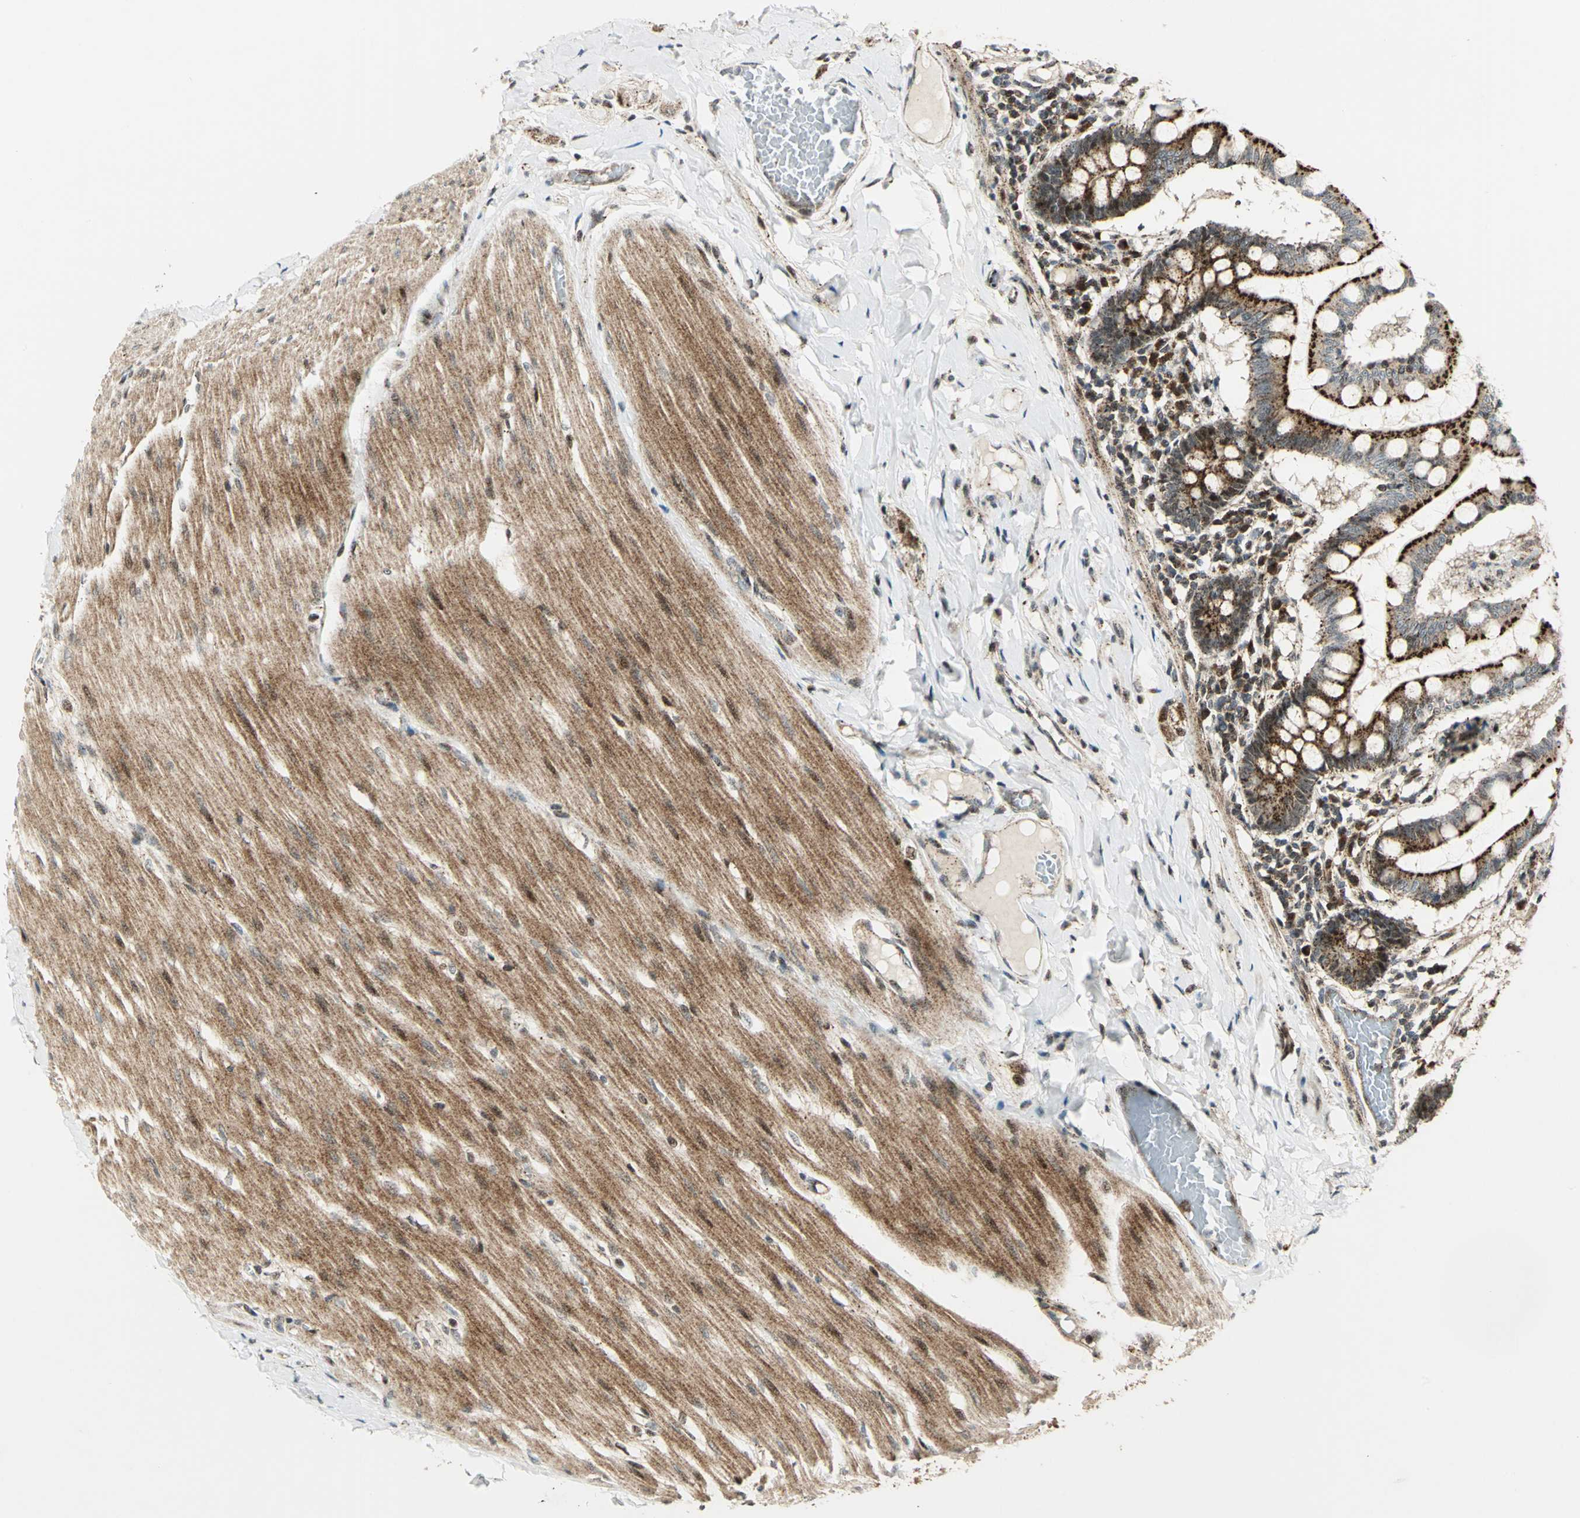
{"staining": {"intensity": "strong", "quantity": ">75%", "location": "cytoplasmic/membranous"}, "tissue": "small intestine", "cell_type": "Glandular cells", "image_type": "normal", "snomed": [{"axis": "morphology", "description": "Normal tissue, NOS"}, {"axis": "topography", "description": "Small intestine"}], "caption": "An immunohistochemistry micrograph of unremarkable tissue is shown. Protein staining in brown highlights strong cytoplasmic/membranous positivity in small intestine within glandular cells.", "gene": "ATP6V1A", "patient": {"sex": "male", "age": 41}}